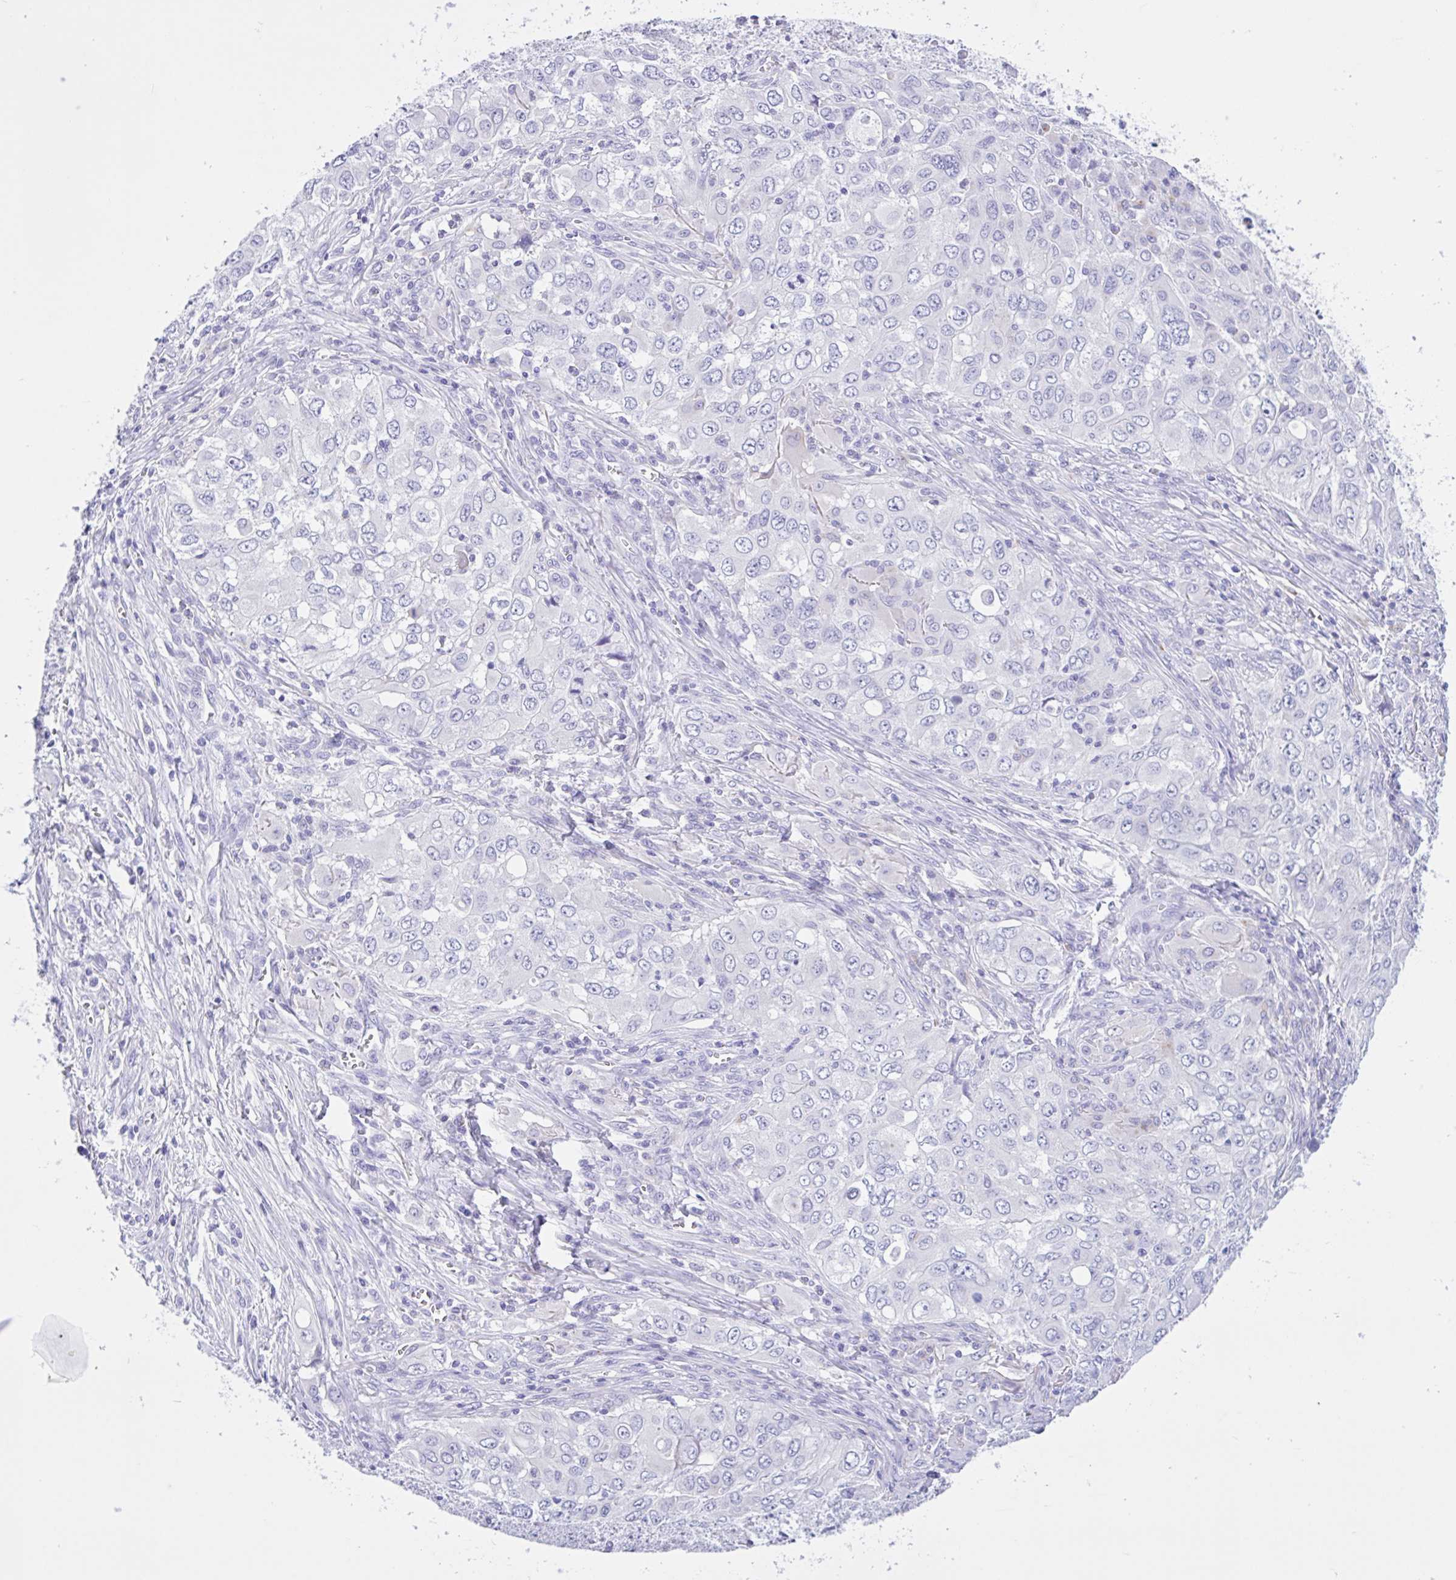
{"staining": {"intensity": "negative", "quantity": "none", "location": "none"}, "tissue": "lung cancer", "cell_type": "Tumor cells", "image_type": "cancer", "snomed": [{"axis": "morphology", "description": "Adenocarcinoma, NOS"}, {"axis": "morphology", "description": "Adenocarcinoma, metastatic, NOS"}, {"axis": "topography", "description": "Lymph node"}, {"axis": "topography", "description": "Lung"}], "caption": "The immunohistochemistry (IHC) photomicrograph has no significant staining in tumor cells of lung cancer (metastatic adenocarcinoma) tissue. (Brightfield microscopy of DAB immunohistochemistry (IHC) at high magnification).", "gene": "OR4N4", "patient": {"sex": "female", "age": 42}}